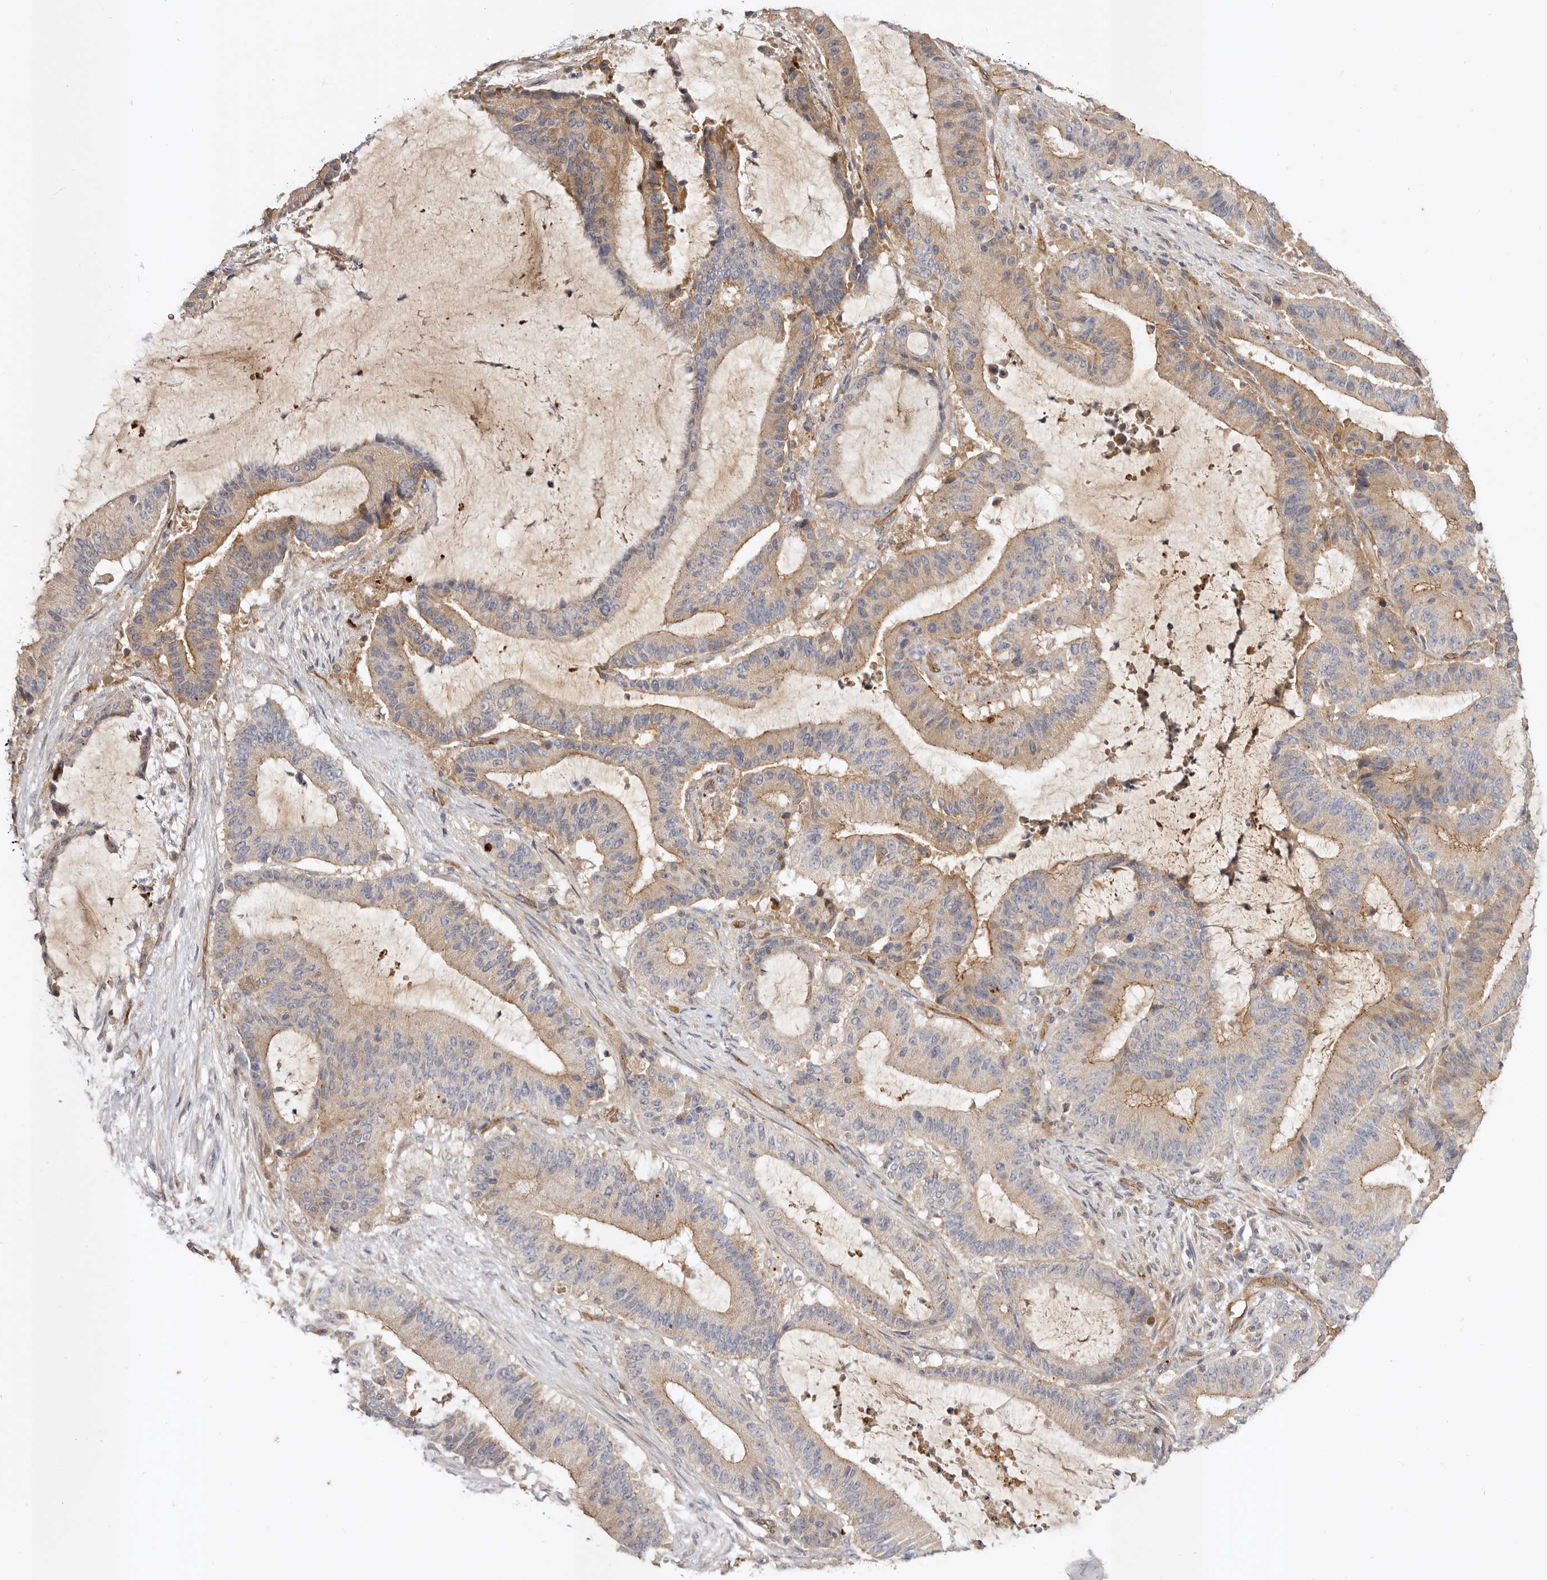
{"staining": {"intensity": "moderate", "quantity": "25%-75%", "location": "cytoplasmic/membranous"}, "tissue": "liver cancer", "cell_type": "Tumor cells", "image_type": "cancer", "snomed": [{"axis": "morphology", "description": "Normal tissue, NOS"}, {"axis": "morphology", "description": "Cholangiocarcinoma"}, {"axis": "topography", "description": "Liver"}, {"axis": "topography", "description": "Peripheral nerve tissue"}], "caption": "Moderate cytoplasmic/membranous protein positivity is seen in approximately 25%-75% of tumor cells in liver cholangiocarcinoma.", "gene": "ADAMTS9", "patient": {"sex": "female", "age": 73}}